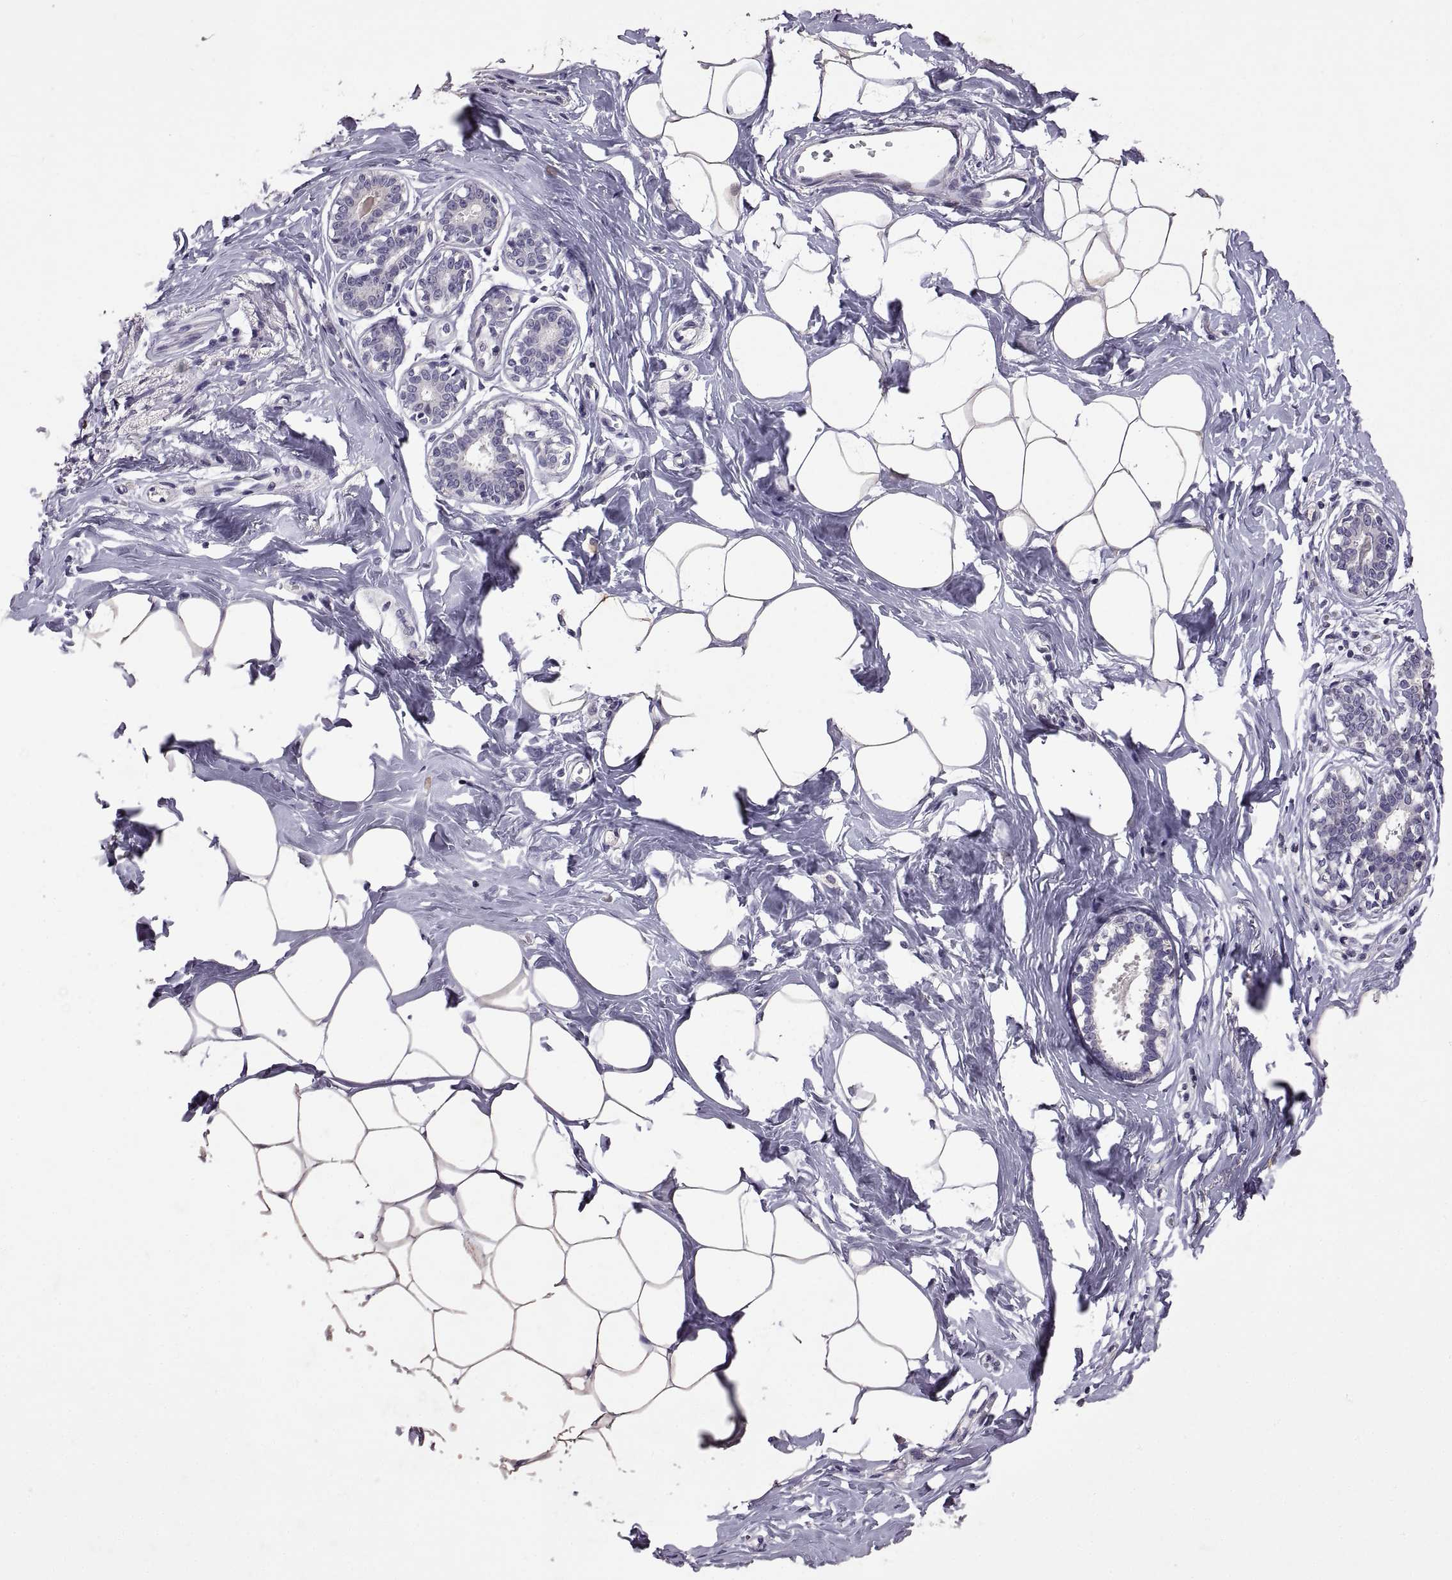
{"staining": {"intensity": "negative", "quantity": "none", "location": "none"}, "tissue": "breast", "cell_type": "Adipocytes", "image_type": "normal", "snomed": [{"axis": "morphology", "description": "Normal tissue, NOS"}, {"axis": "morphology", "description": "Lobular carcinoma, in situ"}, {"axis": "topography", "description": "Breast"}], "caption": "The photomicrograph shows no staining of adipocytes in benign breast. The staining is performed using DAB (3,3'-diaminobenzidine) brown chromogen with nuclei counter-stained in using hematoxylin.", "gene": "DEFB136", "patient": {"sex": "female", "age": 35}}